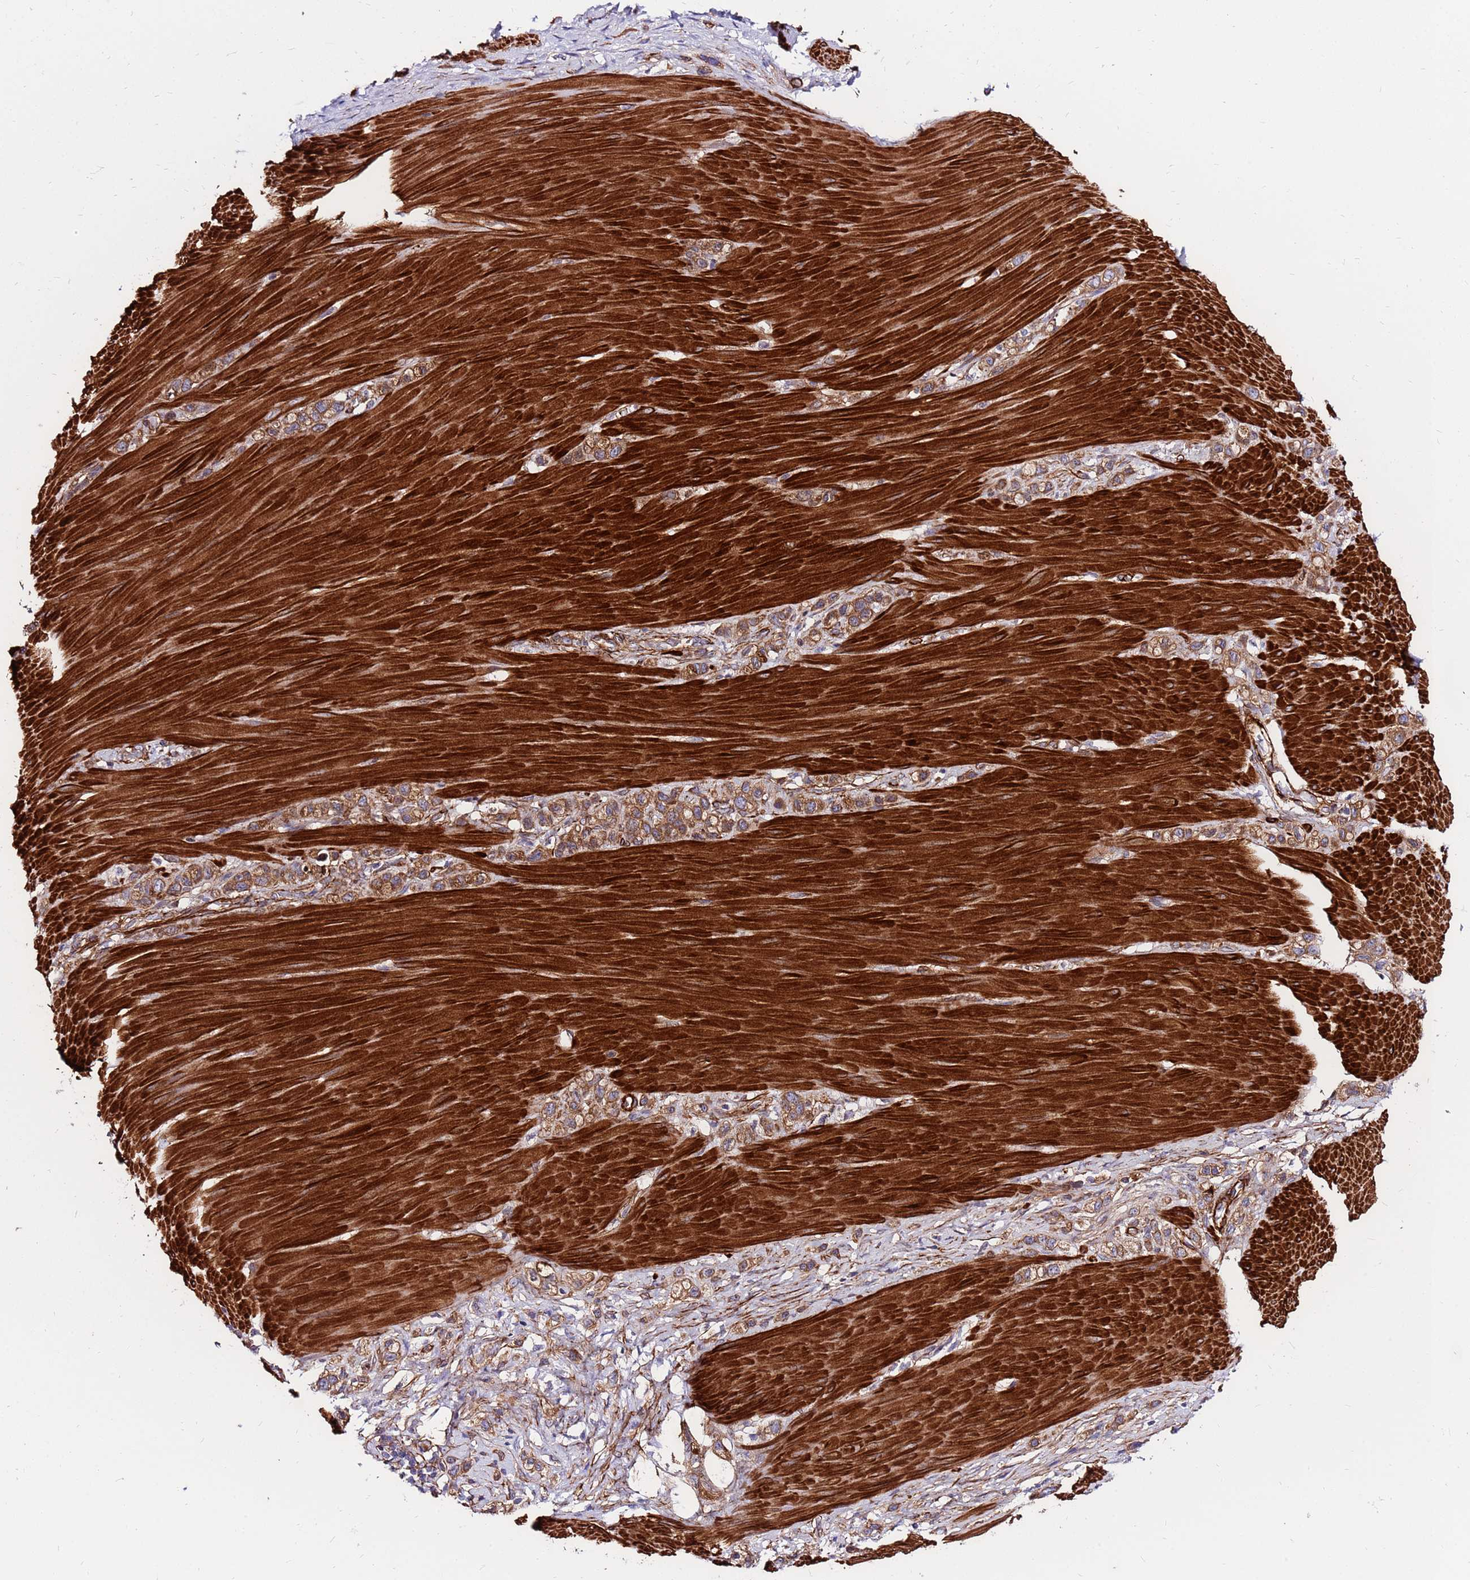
{"staining": {"intensity": "moderate", "quantity": ">75%", "location": "cytoplasmic/membranous"}, "tissue": "stomach cancer", "cell_type": "Tumor cells", "image_type": "cancer", "snomed": [{"axis": "morphology", "description": "Adenocarcinoma, NOS"}, {"axis": "topography", "description": "Stomach"}], "caption": "Immunohistochemistry (DAB) staining of human stomach cancer (adenocarcinoma) demonstrates moderate cytoplasmic/membranous protein staining in approximately >75% of tumor cells.", "gene": "EI24", "patient": {"sex": "female", "age": 65}}